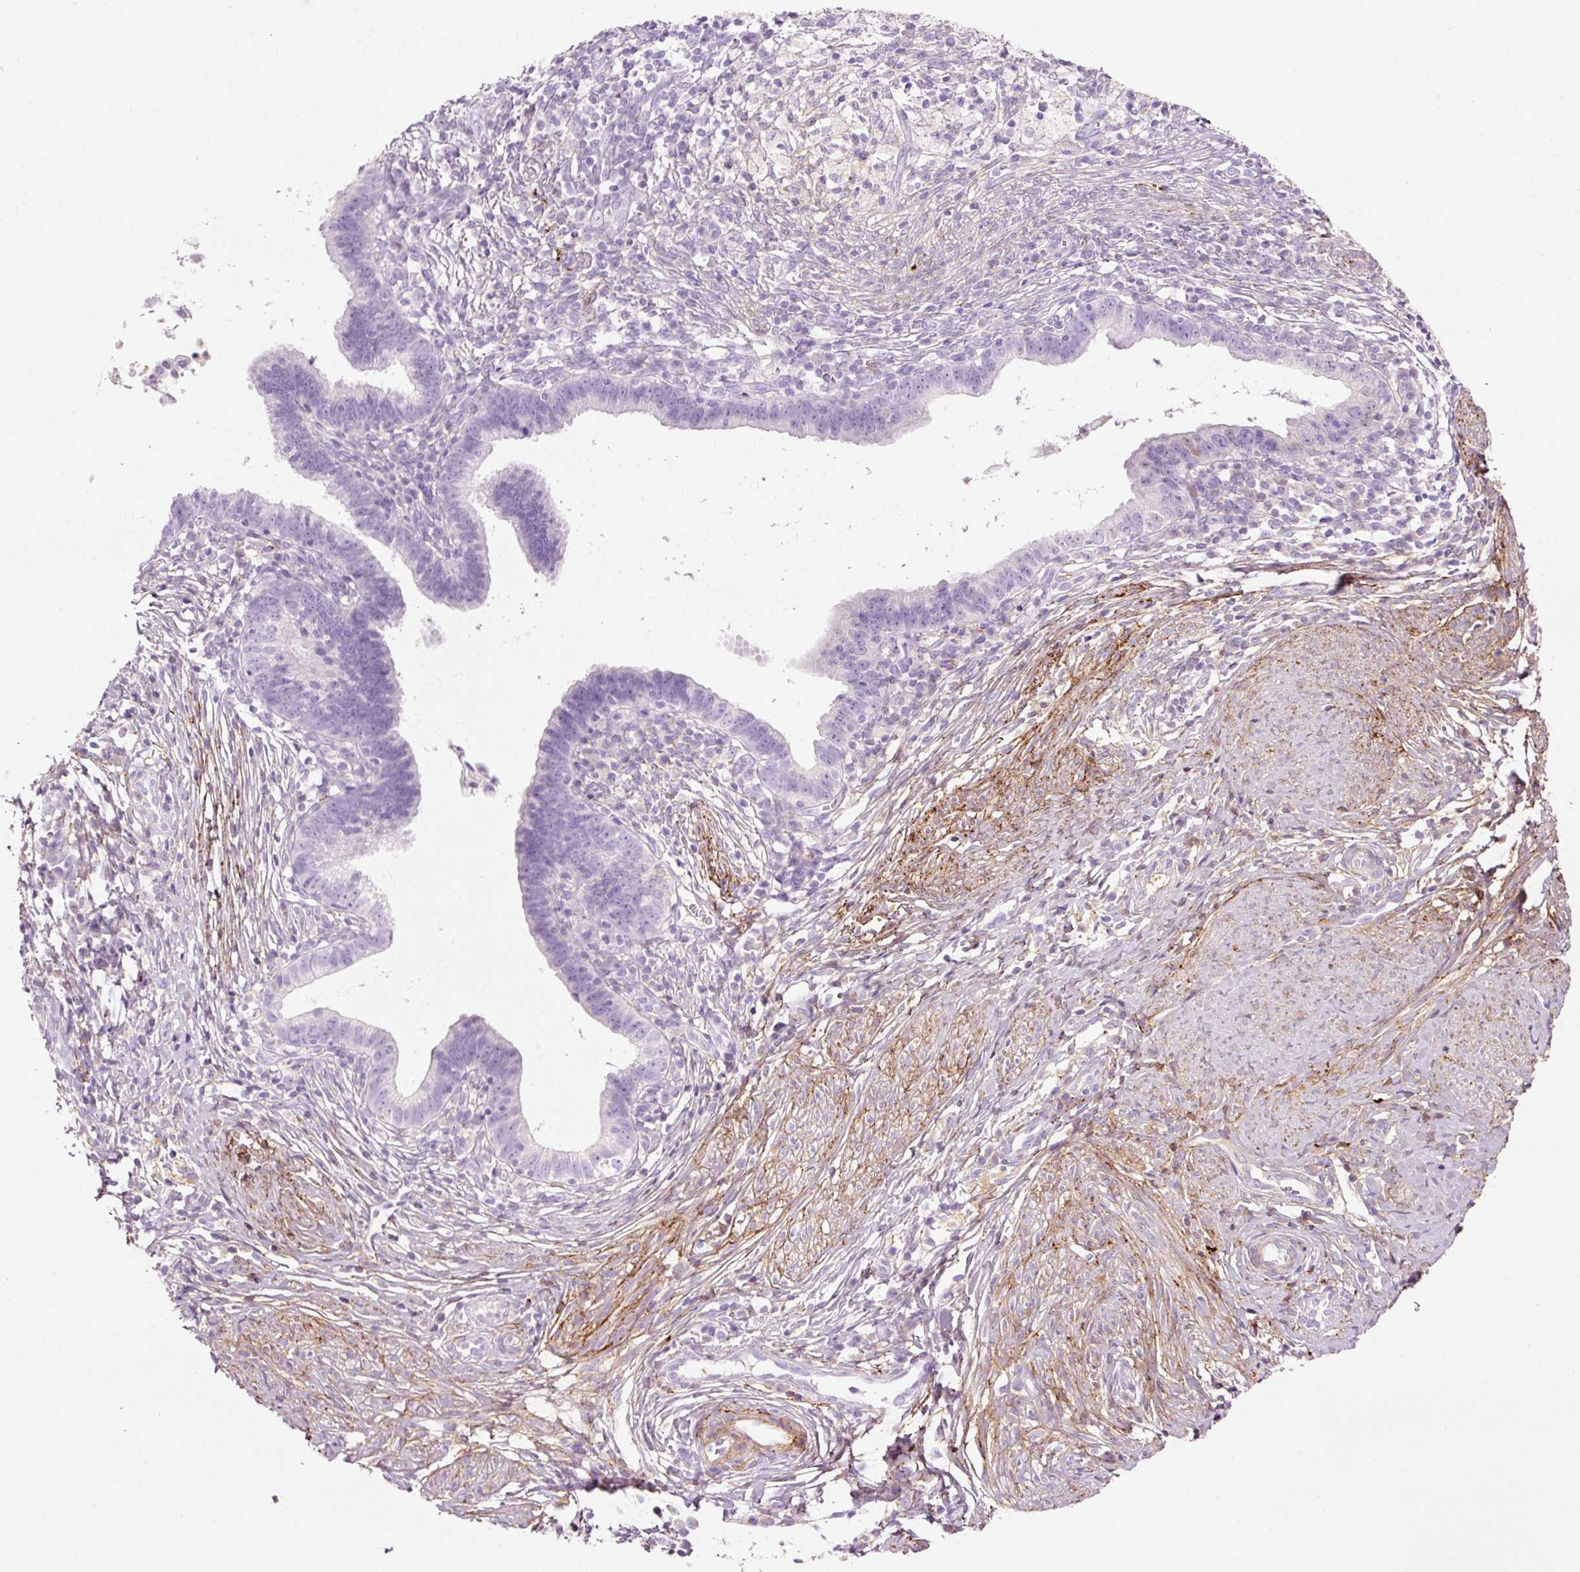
{"staining": {"intensity": "negative", "quantity": "none", "location": "none"}, "tissue": "cervical cancer", "cell_type": "Tumor cells", "image_type": "cancer", "snomed": [{"axis": "morphology", "description": "Adenocarcinoma, NOS"}, {"axis": "topography", "description": "Cervix"}], "caption": "There is no significant positivity in tumor cells of cervical adenocarcinoma.", "gene": "MFAP4", "patient": {"sex": "female", "age": 36}}